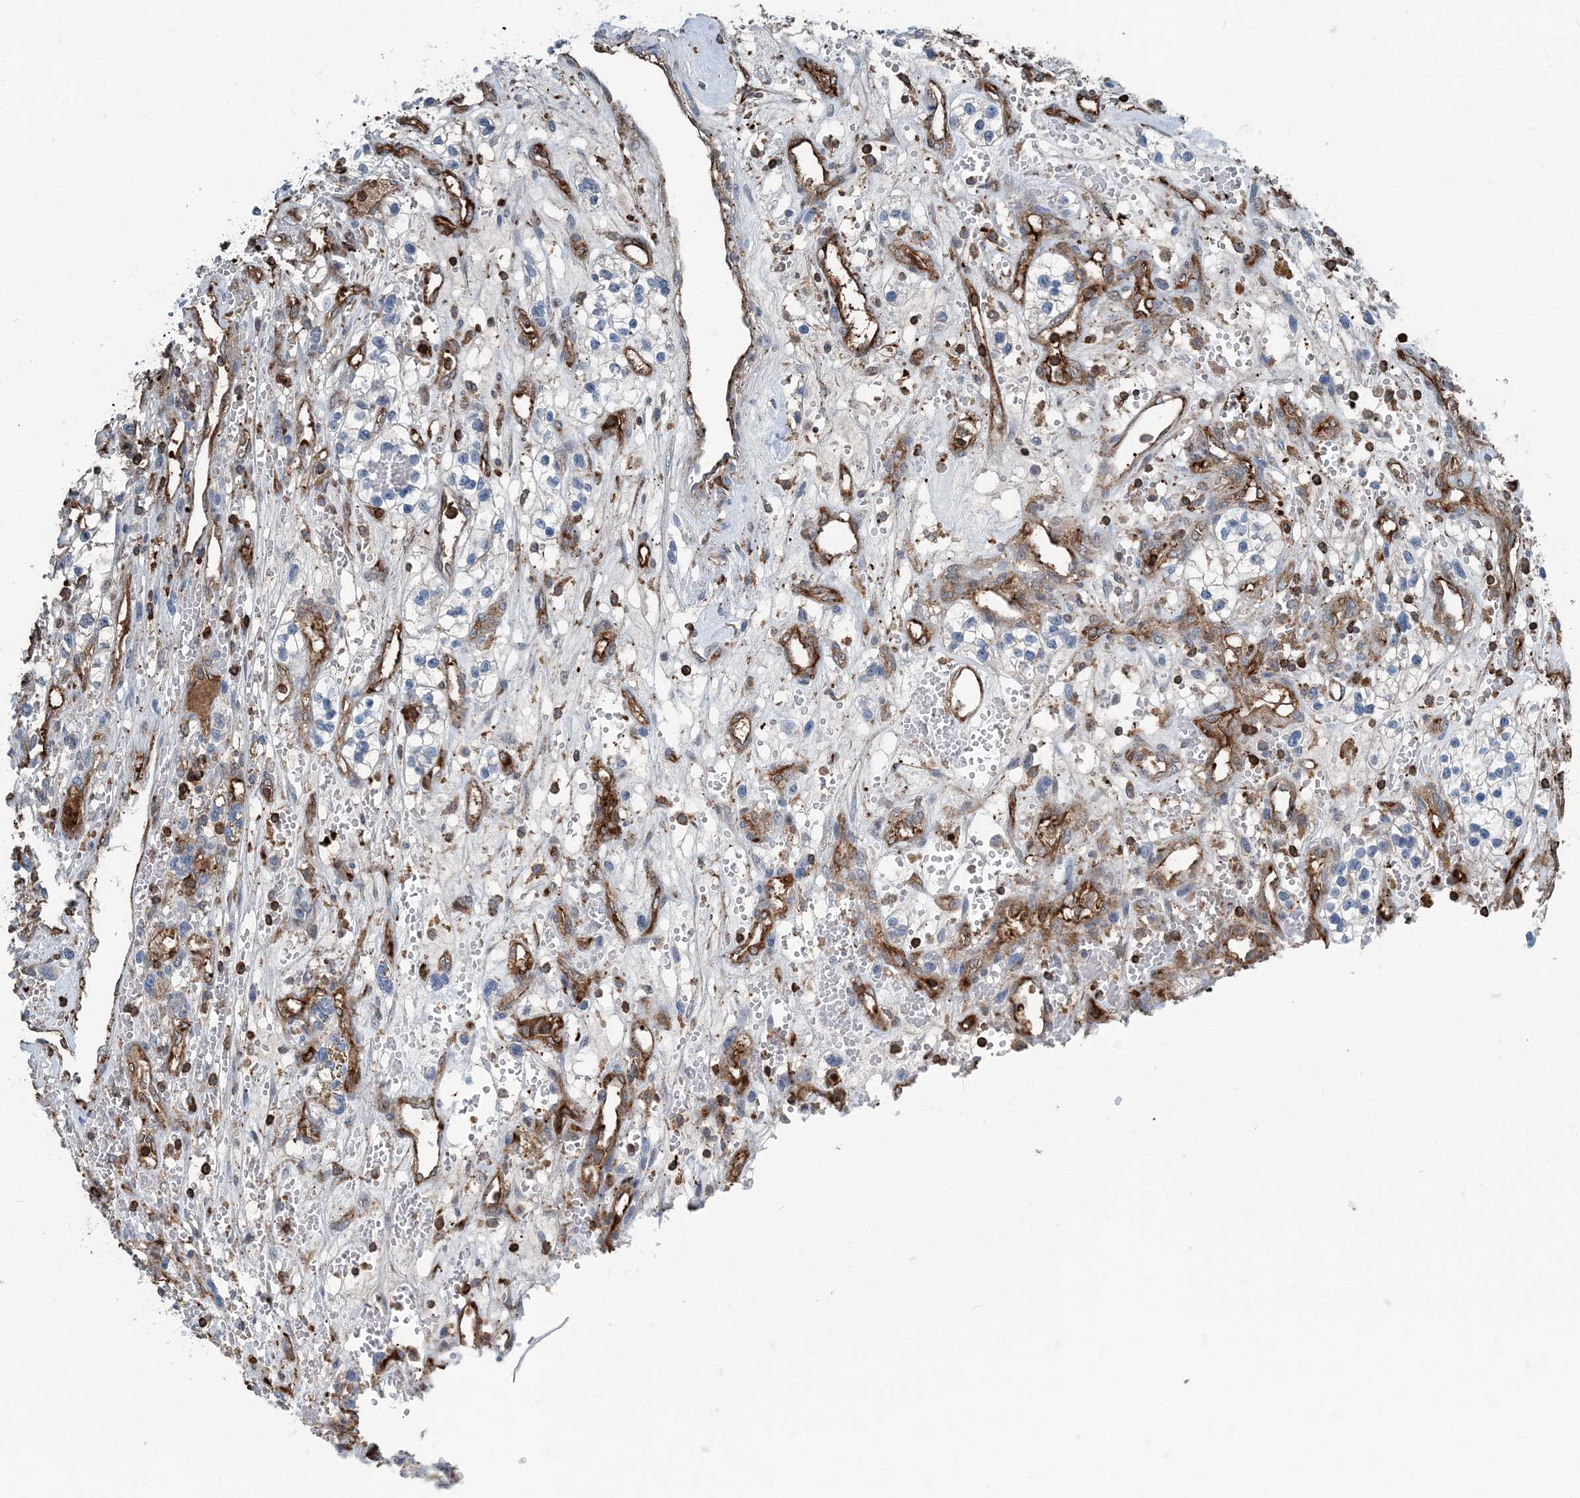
{"staining": {"intensity": "negative", "quantity": "none", "location": "none"}, "tissue": "renal cancer", "cell_type": "Tumor cells", "image_type": "cancer", "snomed": [{"axis": "morphology", "description": "Adenocarcinoma, NOS"}, {"axis": "topography", "description": "Kidney"}], "caption": "There is no significant positivity in tumor cells of renal cancer (adenocarcinoma).", "gene": "CFL1", "patient": {"sex": "female", "age": 57}}